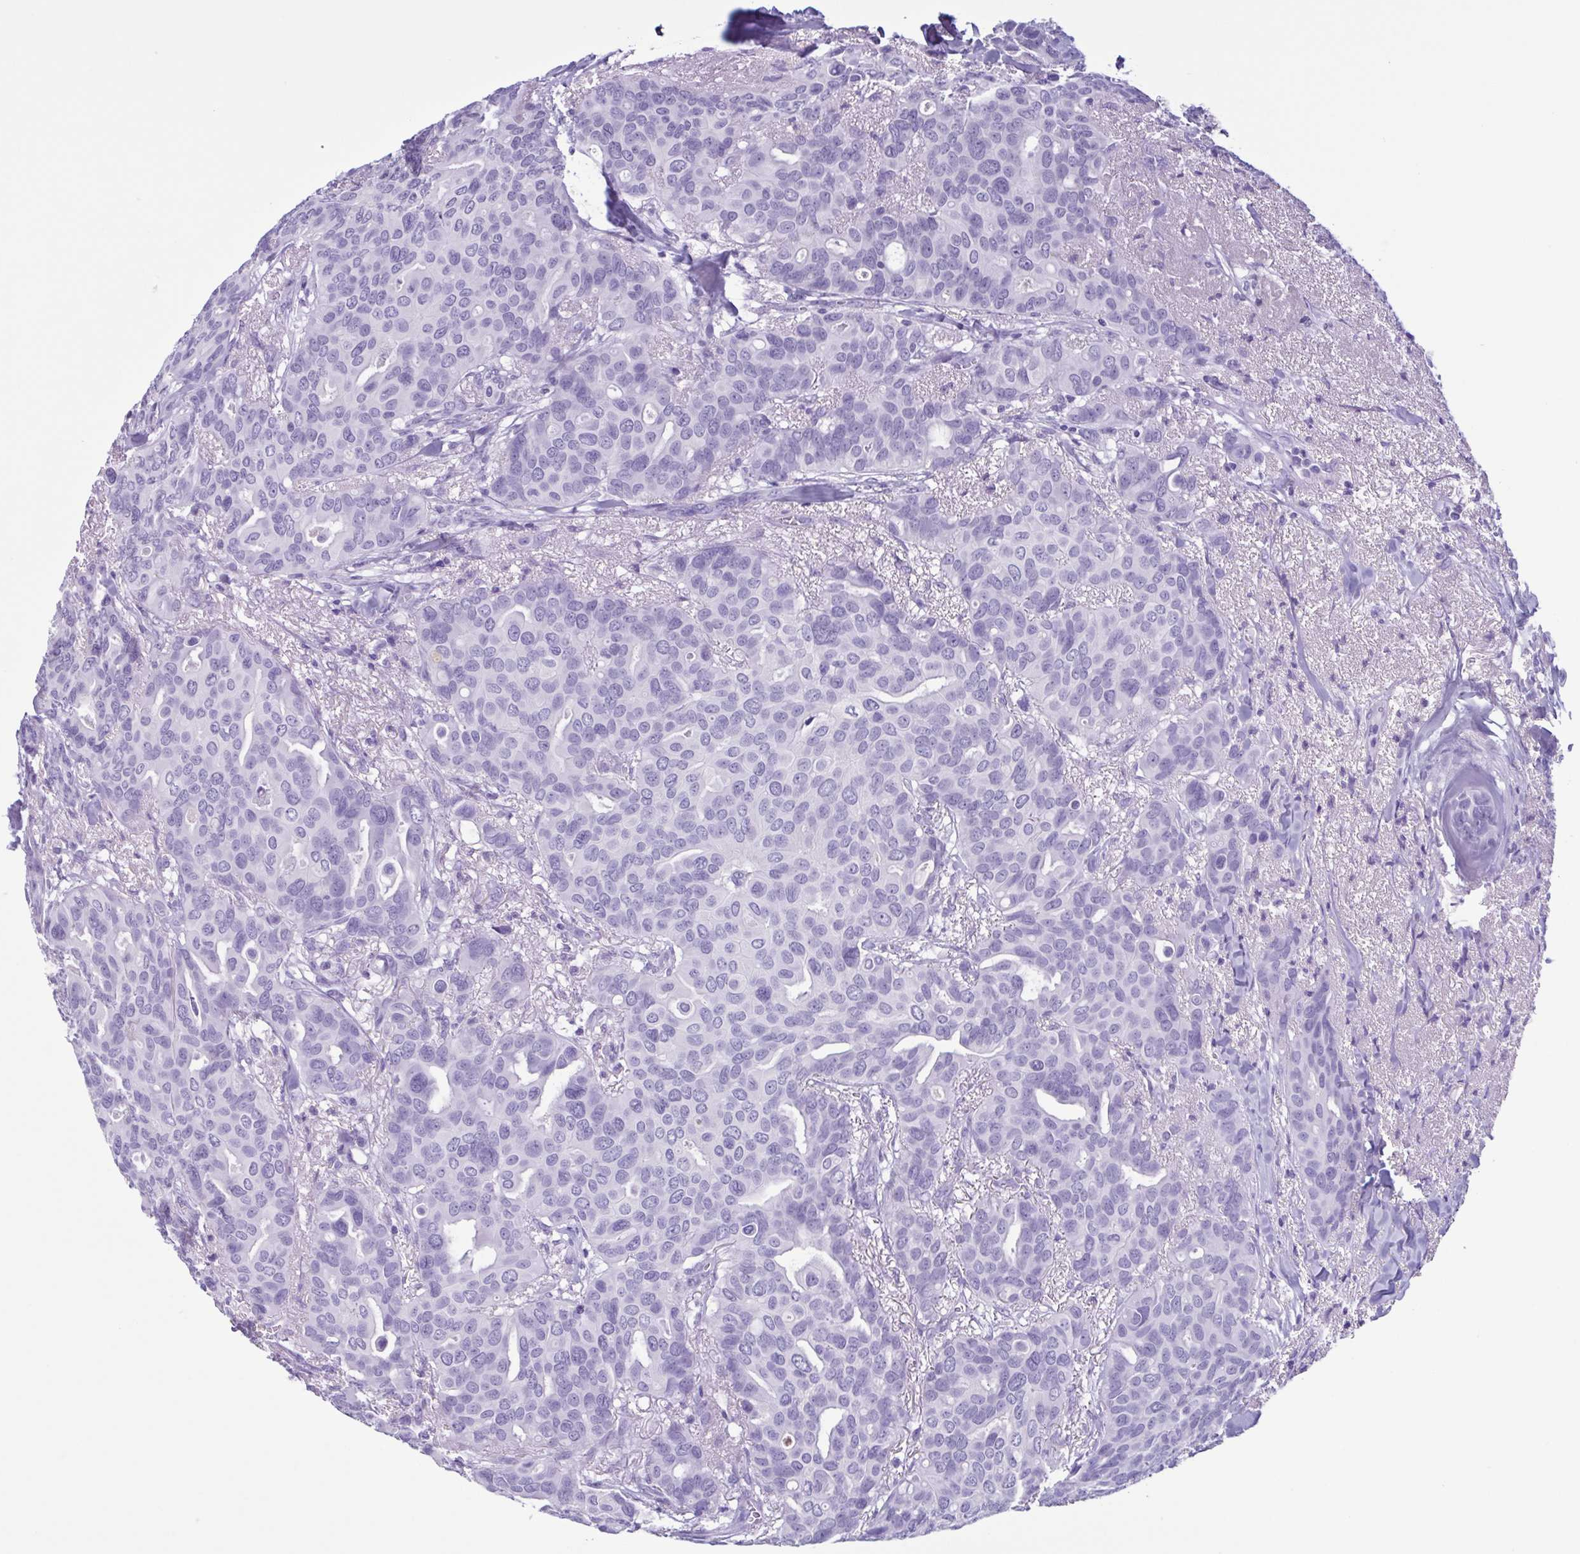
{"staining": {"intensity": "negative", "quantity": "none", "location": "none"}, "tissue": "breast cancer", "cell_type": "Tumor cells", "image_type": "cancer", "snomed": [{"axis": "morphology", "description": "Duct carcinoma"}, {"axis": "topography", "description": "Breast"}], "caption": "Tumor cells are negative for brown protein staining in breast intraductal carcinoma.", "gene": "LTF", "patient": {"sex": "female", "age": 54}}